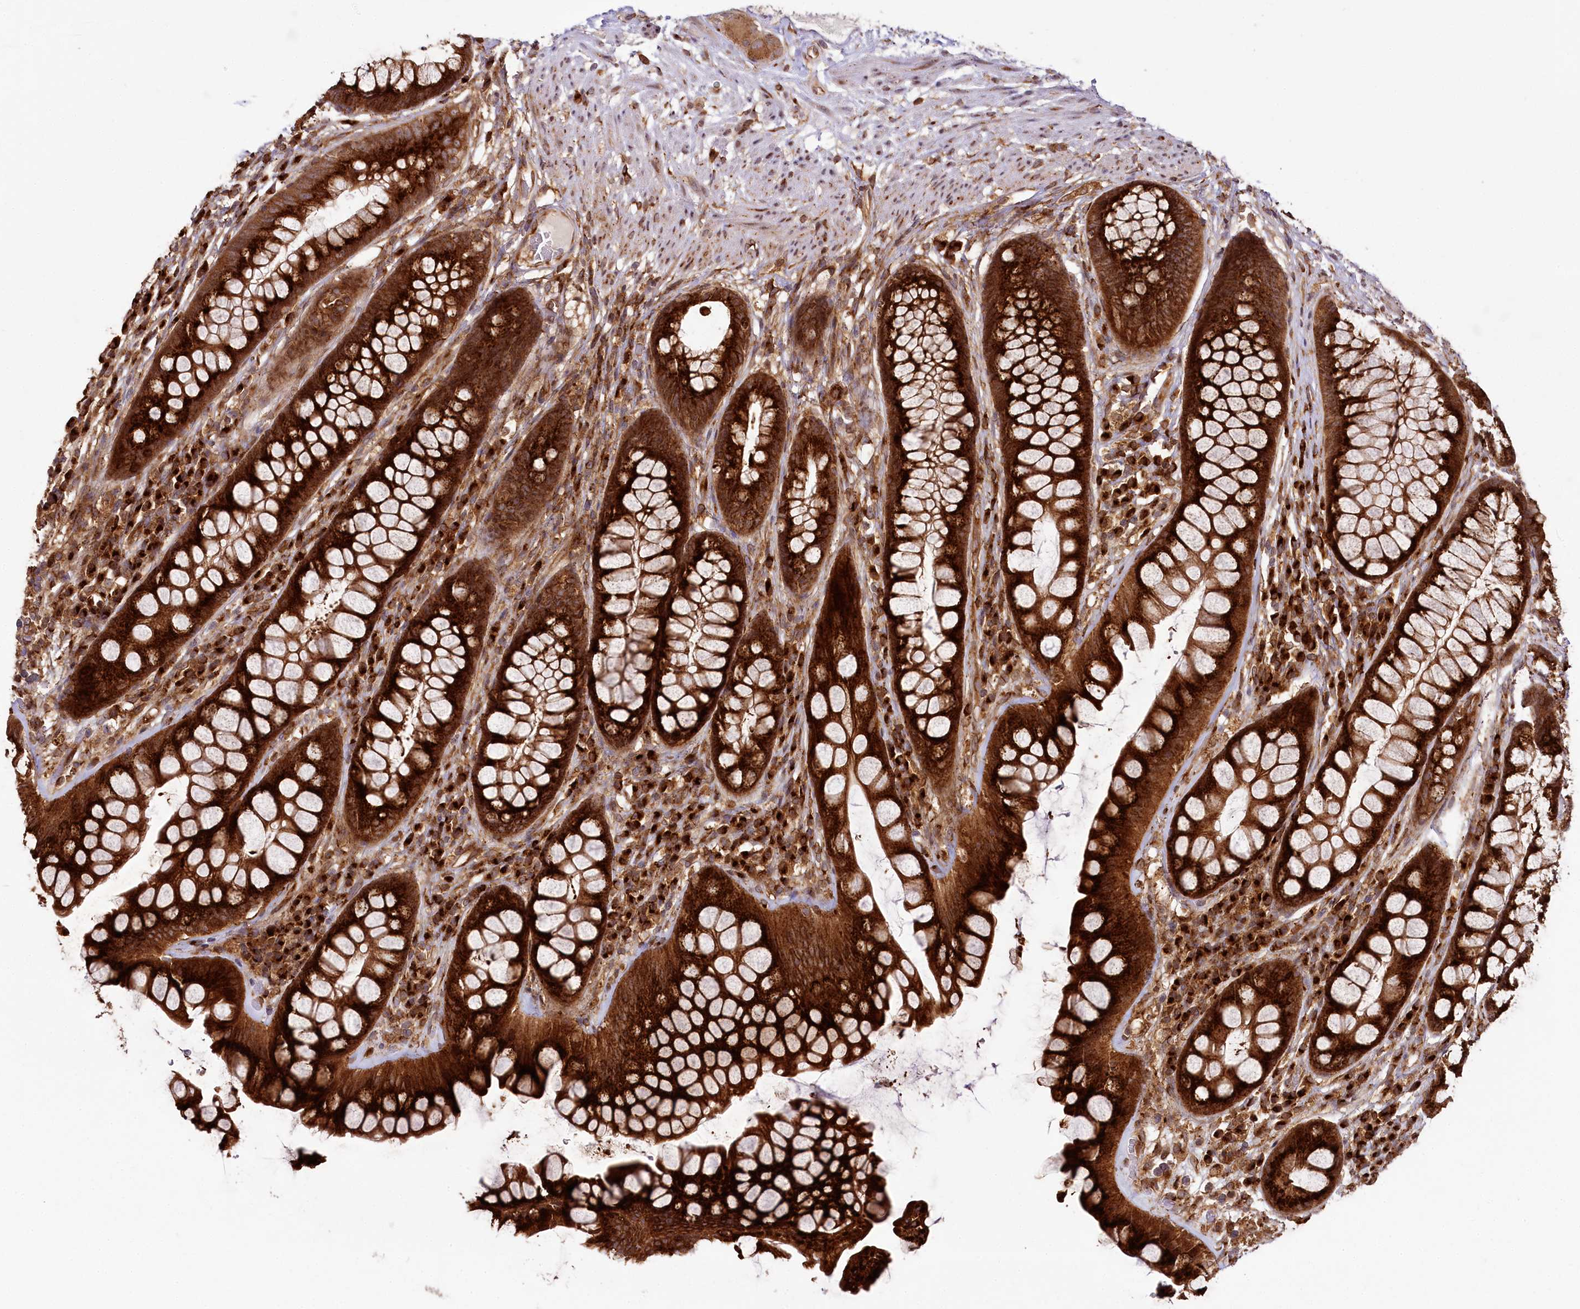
{"staining": {"intensity": "strong", "quantity": ">75%", "location": "cytoplasmic/membranous"}, "tissue": "rectum", "cell_type": "Glandular cells", "image_type": "normal", "snomed": [{"axis": "morphology", "description": "Normal tissue, NOS"}, {"axis": "topography", "description": "Rectum"}], "caption": "The histopathology image exhibits a brown stain indicating the presence of a protein in the cytoplasmic/membranous of glandular cells in rectum. (IHC, brightfield microscopy, high magnification).", "gene": "COPG1", "patient": {"sex": "male", "age": 74}}